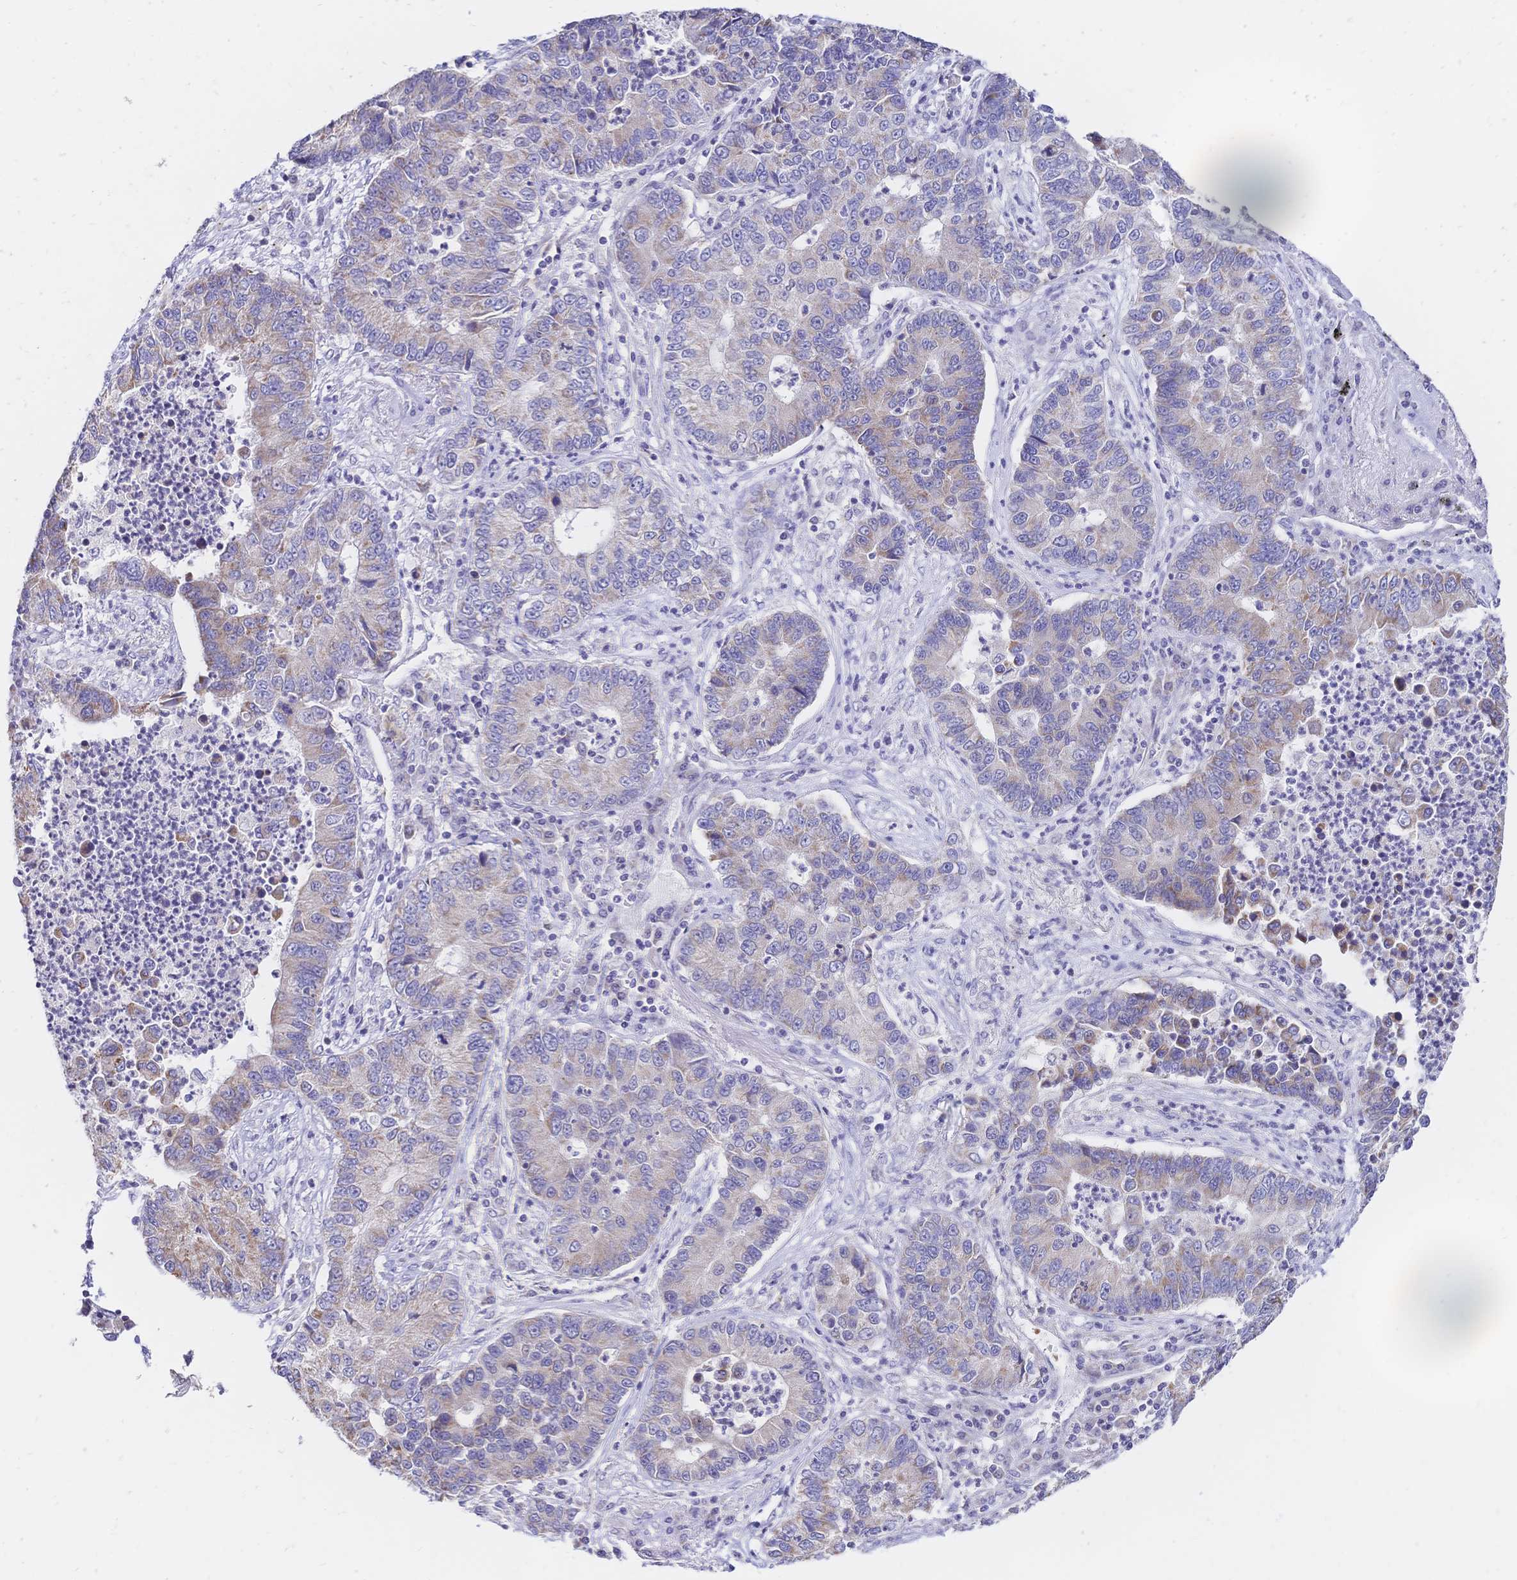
{"staining": {"intensity": "weak", "quantity": "25%-75%", "location": "cytoplasmic/membranous"}, "tissue": "lung cancer", "cell_type": "Tumor cells", "image_type": "cancer", "snomed": [{"axis": "morphology", "description": "Adenocarcinoma, NOS"}, {"axis": "topography", "description": "Lung"}], "caption": "Lung adenocarcinoma stained with DAB IHC shows low levels of weak cytoplasmic/membranous staining in approximately 25%-75% of tumor cells.", "gene": "CLEC18B", "patient": {"sex": "female", "age": 57}}